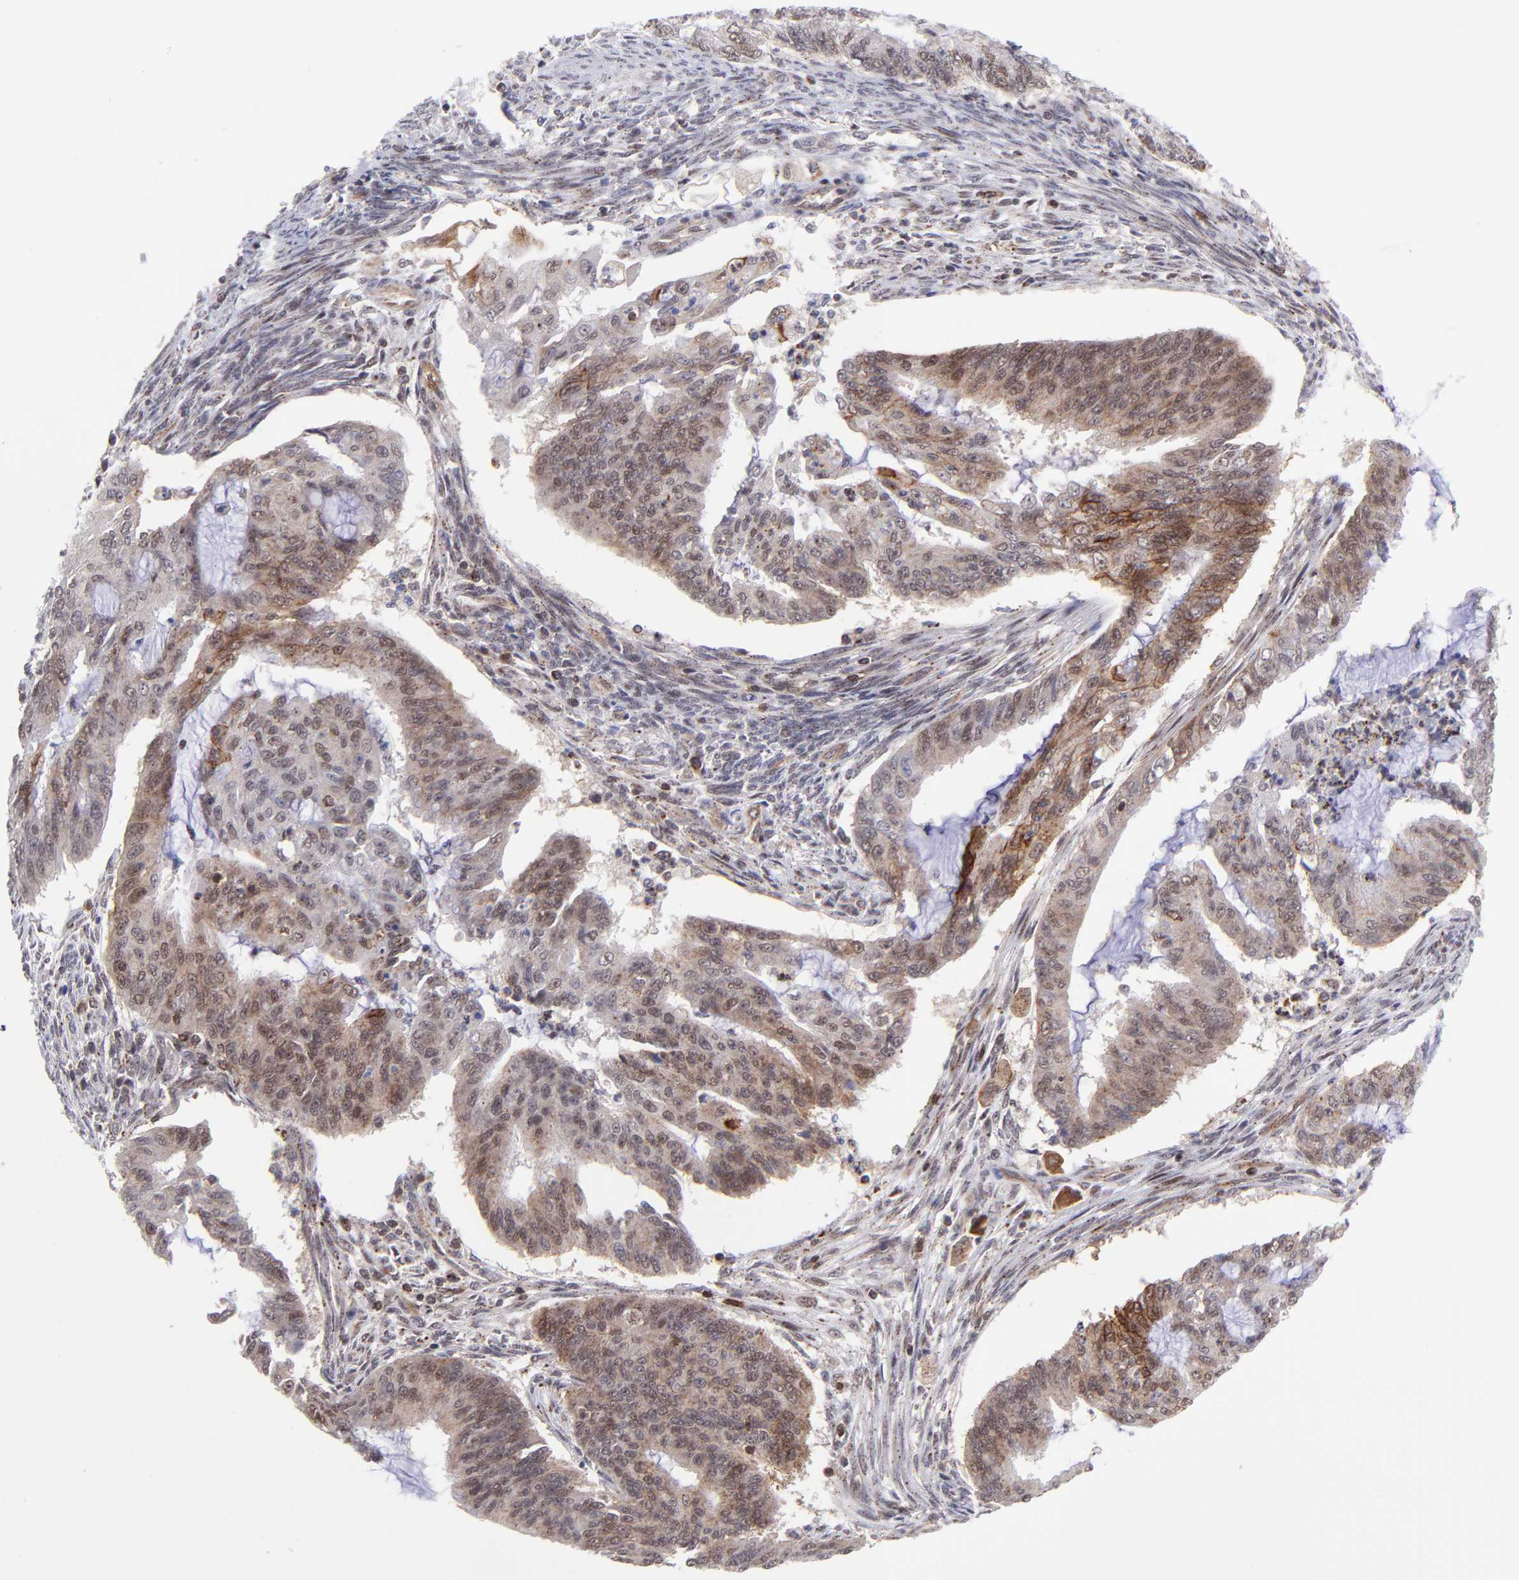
{"staining": {"intensity": "moderate", "quantity": ">75%", "location": "nuclear"}, "tissue": "endometrial cancer", "cell_type": "Tumor cells", "image_type": "cancer", "snomed": [{"axis": "morphology", "description": "Adenocarcinoma, NOS"}, {"axis": "topography", "description": "Endometrium"}], "caption": "High-magnification brightfield microscopy of endometrial adenocarcinoma stained with DAB (brown) and counterstained with hematoxylin (blue). tumor cells exhibit moderate nuclear positivity is seen in about>75% of cells.", "gene": "SOX6", "patient": {"sex": "female", "age": 75}}